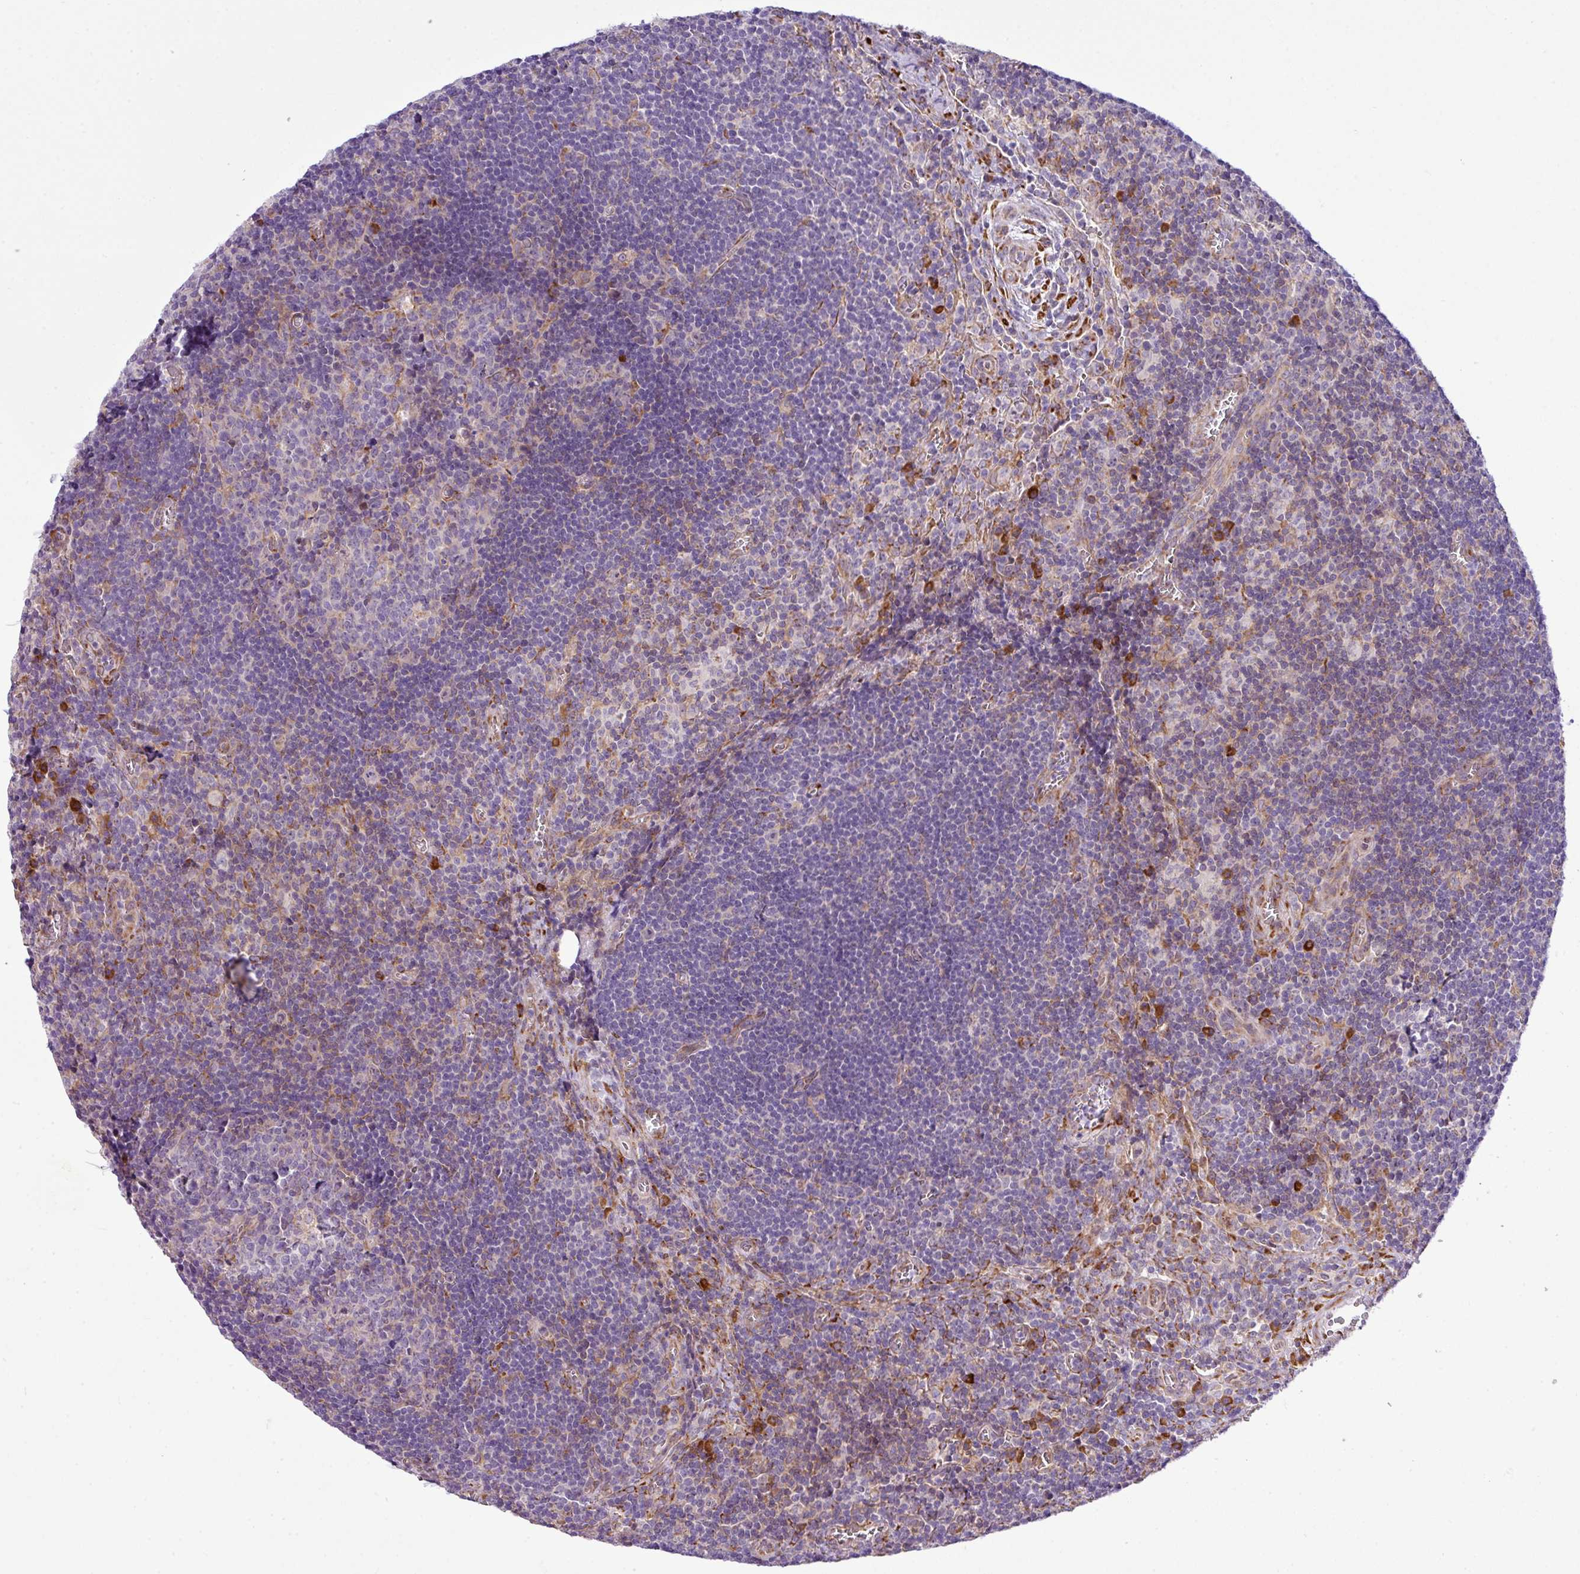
{"staining": {"intensity": "negative", "quantity": "none", "location": "none"}, "tissue": "lymph node", "cell_type": "Germinal center cells", "image_type": "normal", "snomed": [{"axis": "morphology", "description": "Normal tissue, NOS"}, {"axis": "topography", "description": "Lymph node"}], "caption": "DAB (3,3'-diaminobenzidine) immunohistochemical staining of unremarkable lymph node demonstrates no significant staining in germinal center cells.", "gene": "CFAP97", "patient": {"sex": "male", "age": 50}}